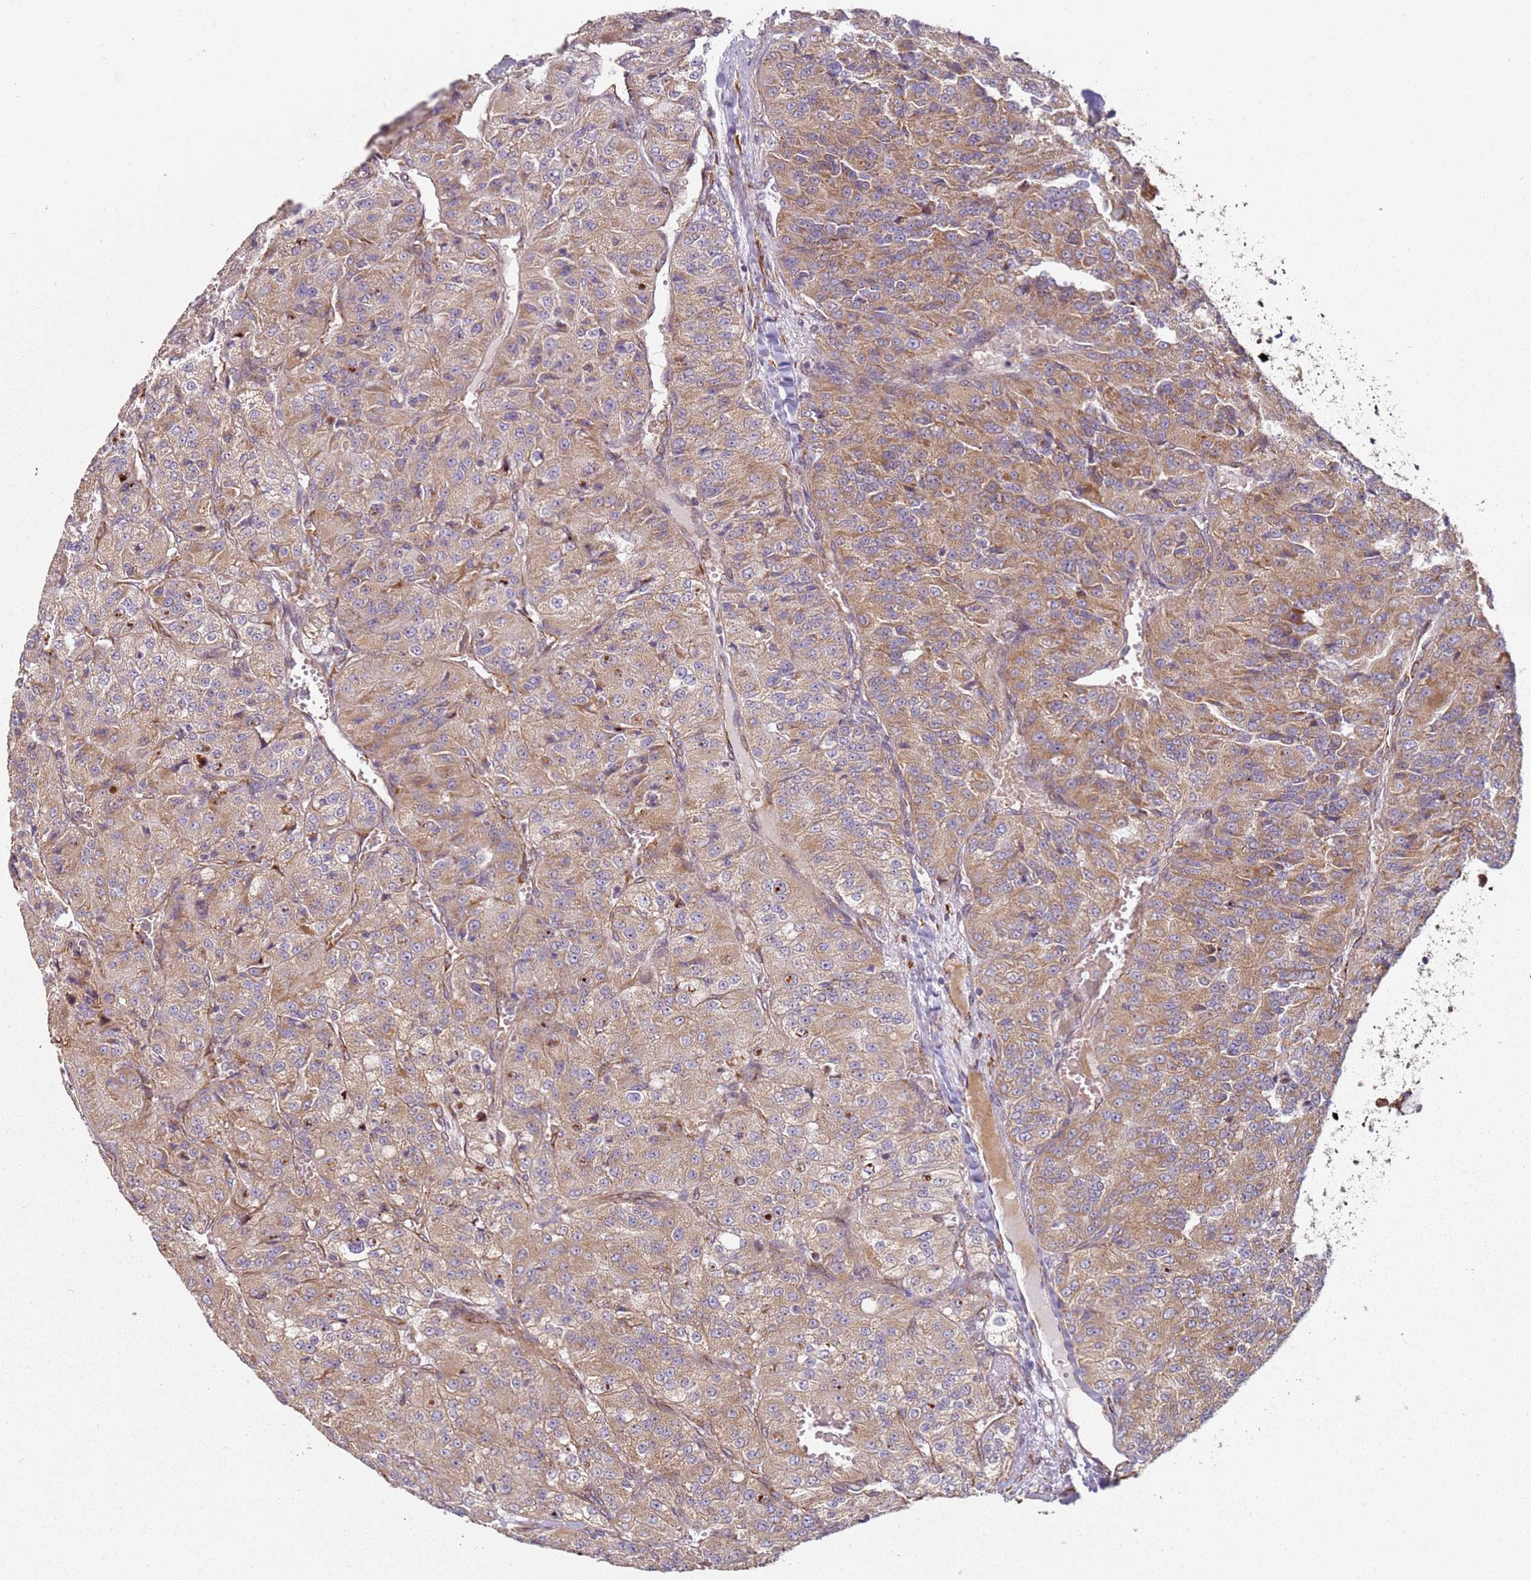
{"staining": {"intensity": "moderate", "quantity": ">75%", "location": "cytoplasmic/membranous"}, "tissue": "renal cancer", "cell_type": "Tumor cells", "image_type": "cancer", "snomed": [{"axis": "morphology", "description": "Adenocarcinoma, NOS"}, {"axis": "topography", "description": "Kidney"}], "caption": "Human renal cancer (adenocarcinoma) stained for a protein (brown) demonstrates moderate cytoplasmic/membranous positive staining in approximately >75% of tumor cells.", "gene": "ARFRP1", "patient": {"sex": "female", "age": 63}}